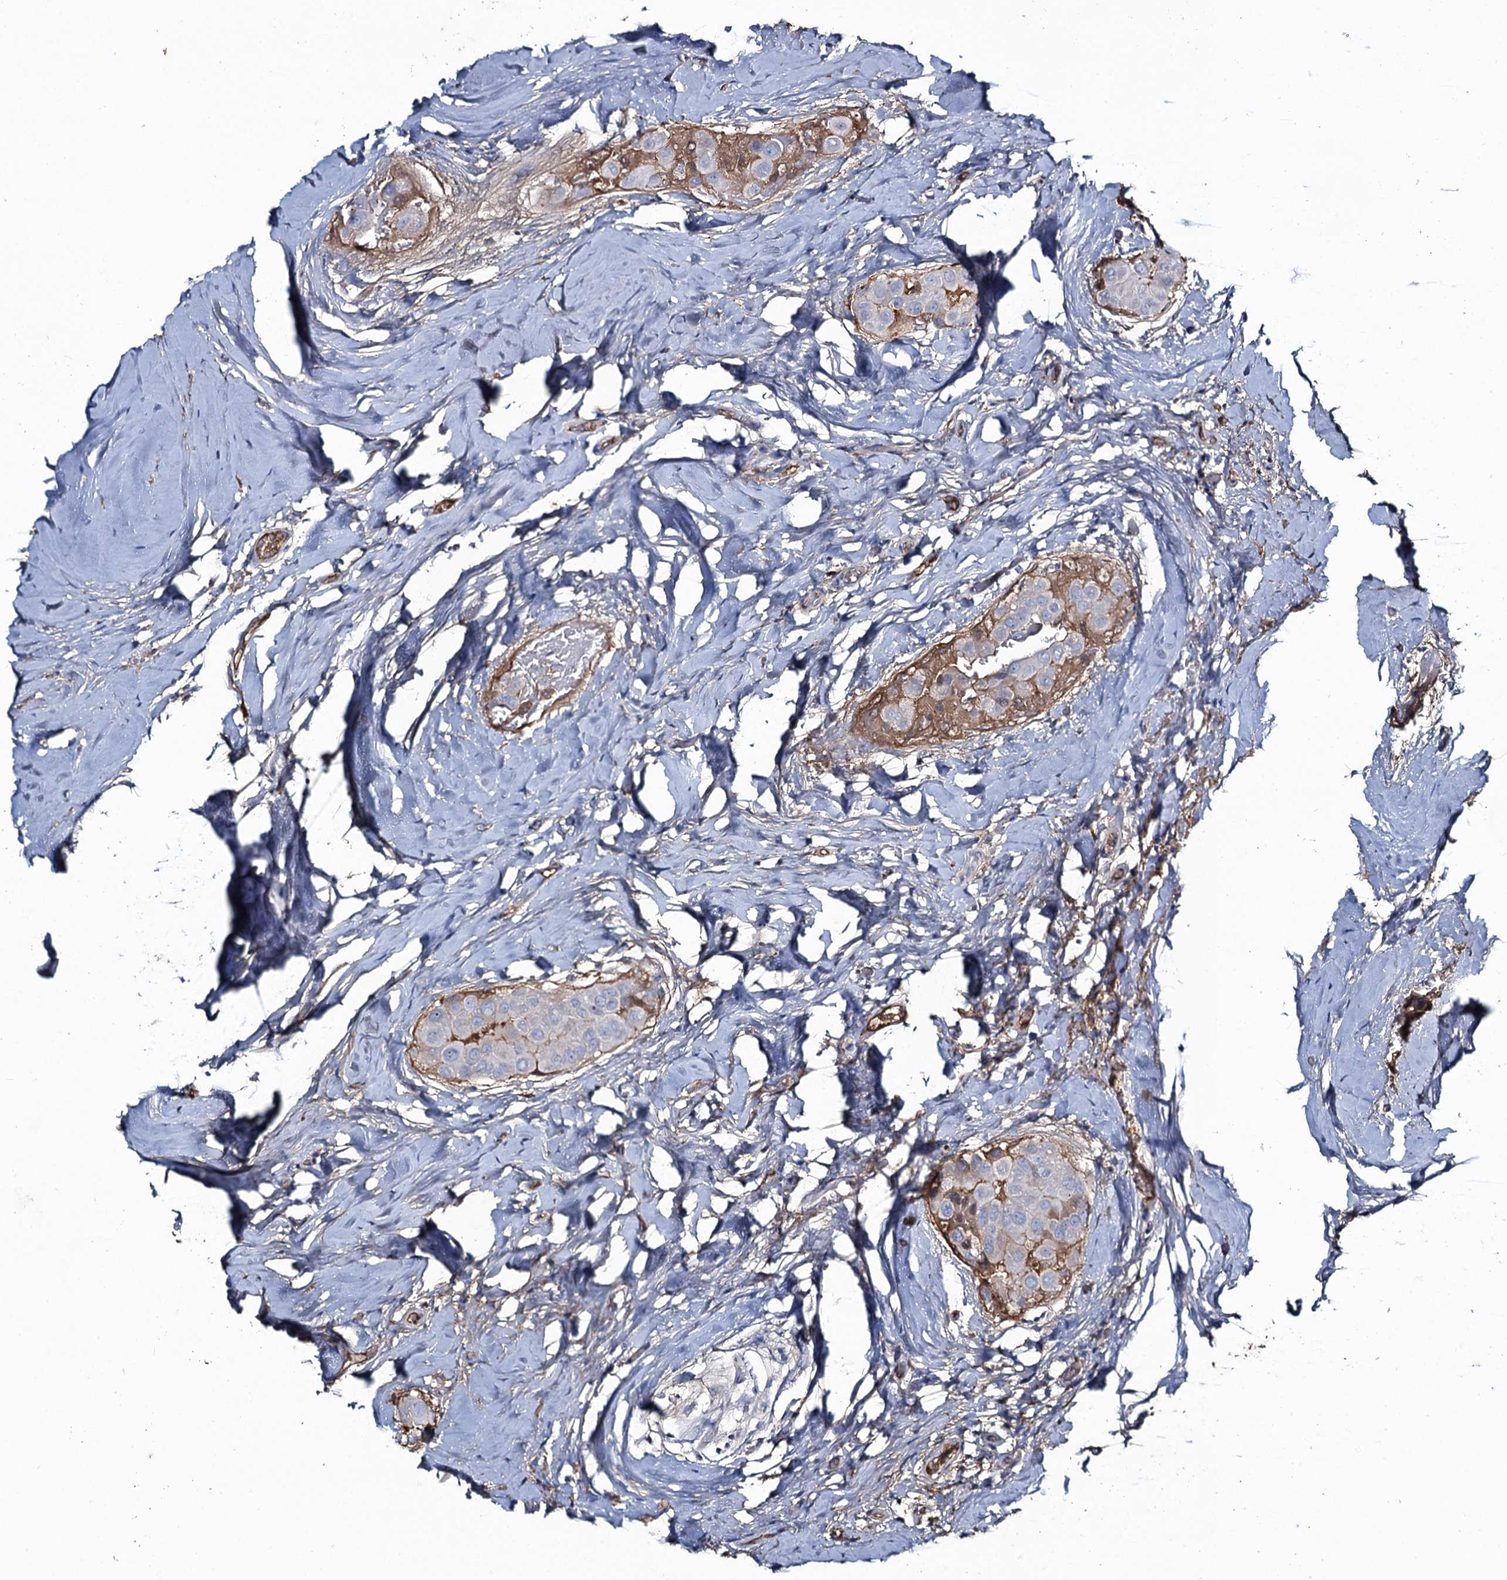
{"staining": {"intensity": "negative", "quantity": "none", "location": "none"}, "tissue": "thyroid cancer", "cell_type": "Tumor cells", "image_type": "cancer", "snomed": [{"axis": "morphology", "description": "Papillary adenocarcinoma, NOS"}, {"axis": "topography", "description": "Thyroid gland"}], "caption": "Tumor cells are negative for protein expression in human thyroid papillary adenocarcinoma.", "gene": "EDN1", "patient": {"sex": "male", "age": 33}}